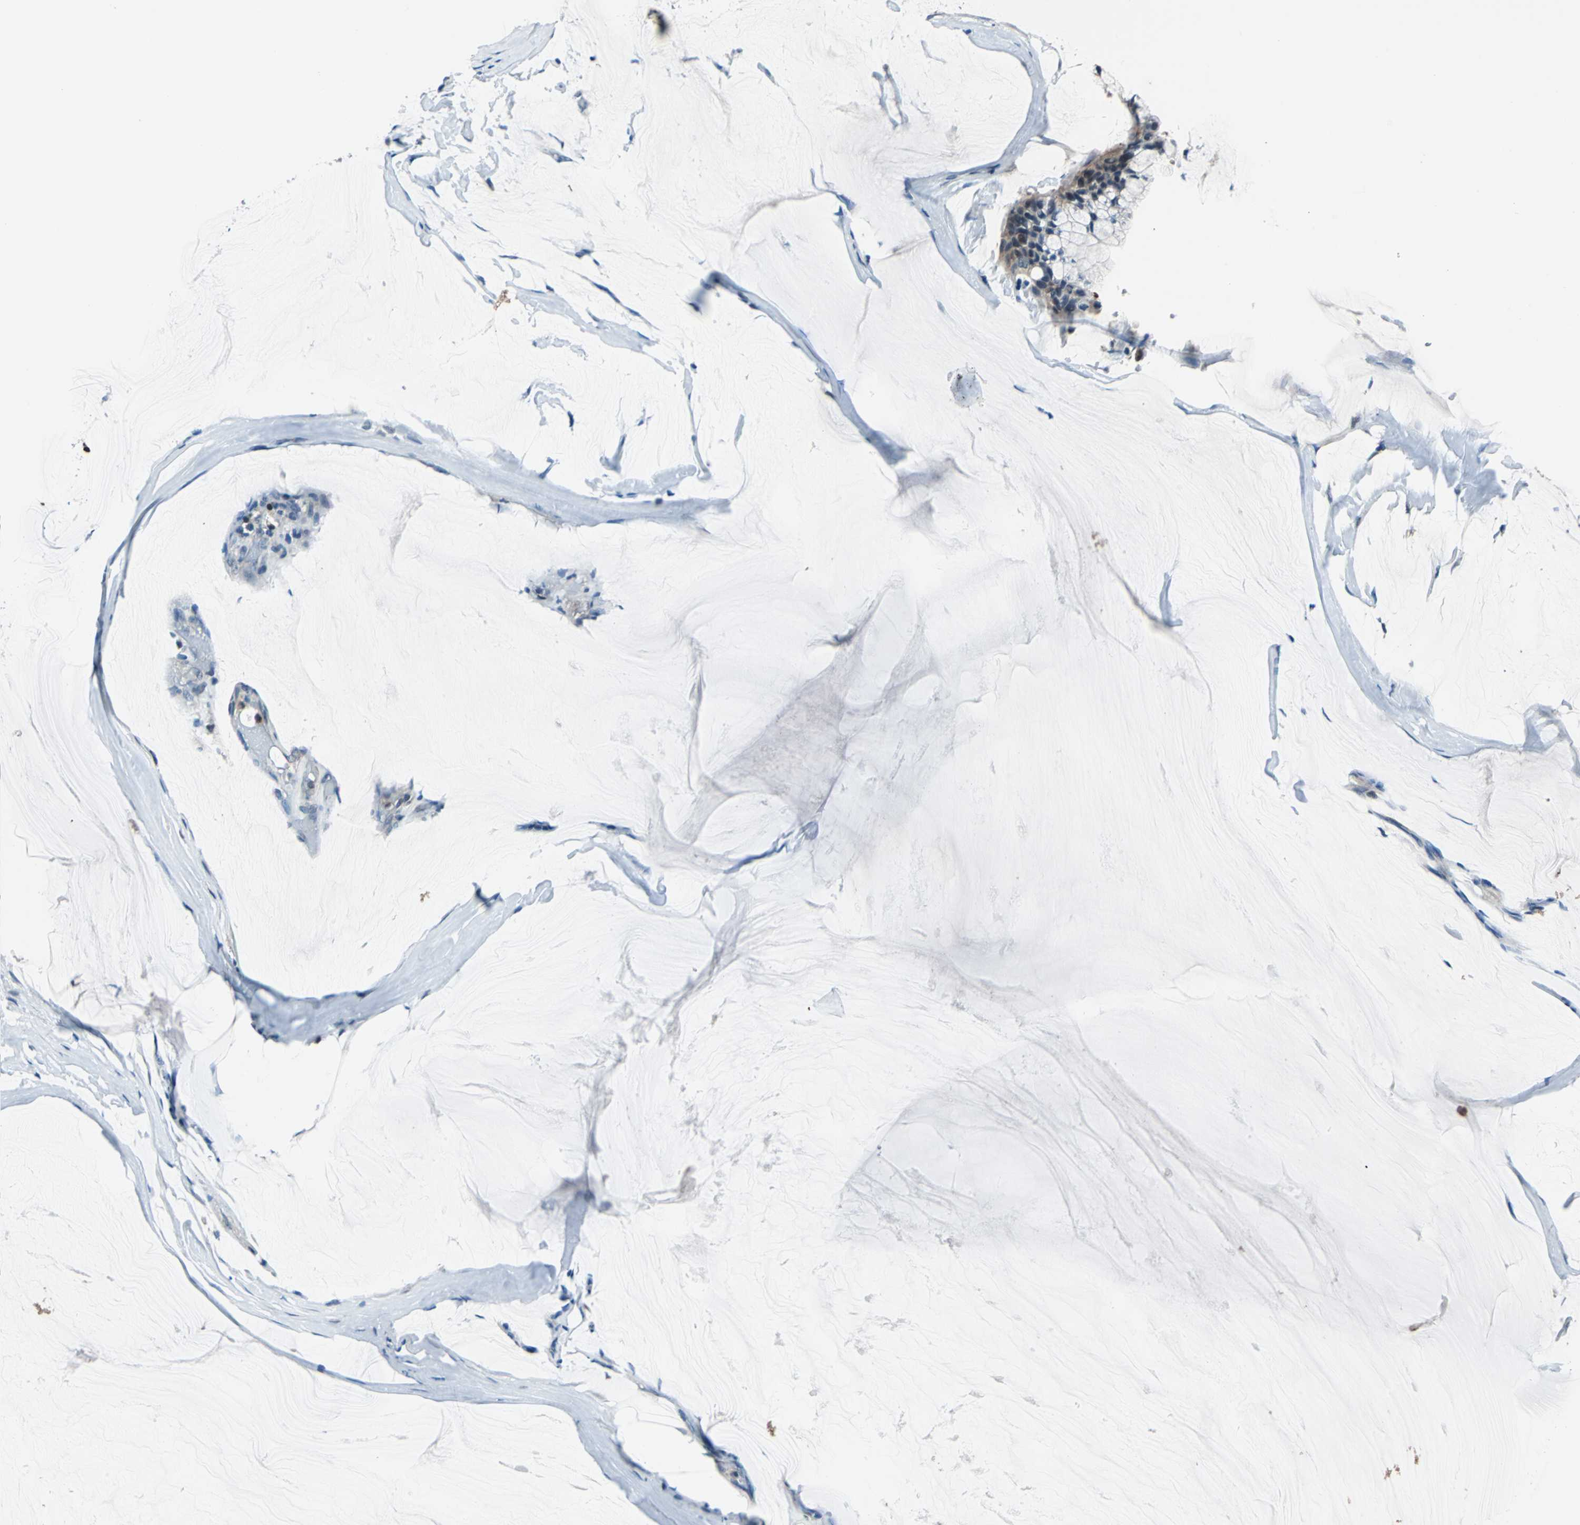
{"staining": {"intensity": "weak", "quantity": "25%-75%", "location": "cytoplasmic/membranous"}, "tissue": "ovarian cancer", "cell_type": "Tumor cells", "image_type": "cancer", "snomed": [{"axis": "morphology", "description": "Cystadenocarcinoma, mucinous, NOS"}, {"axis": "topography", "description": "Ovary"}], "caption": "IHC (DAB) staining of human ovarian mucinous cystadenocarcinoma displays weak cytoplasmic/membranous protein positivity in approximately 25%-75% of tumor cells.", "gene": "PSME1", "patient": {"sex": "female", "age": 39}}